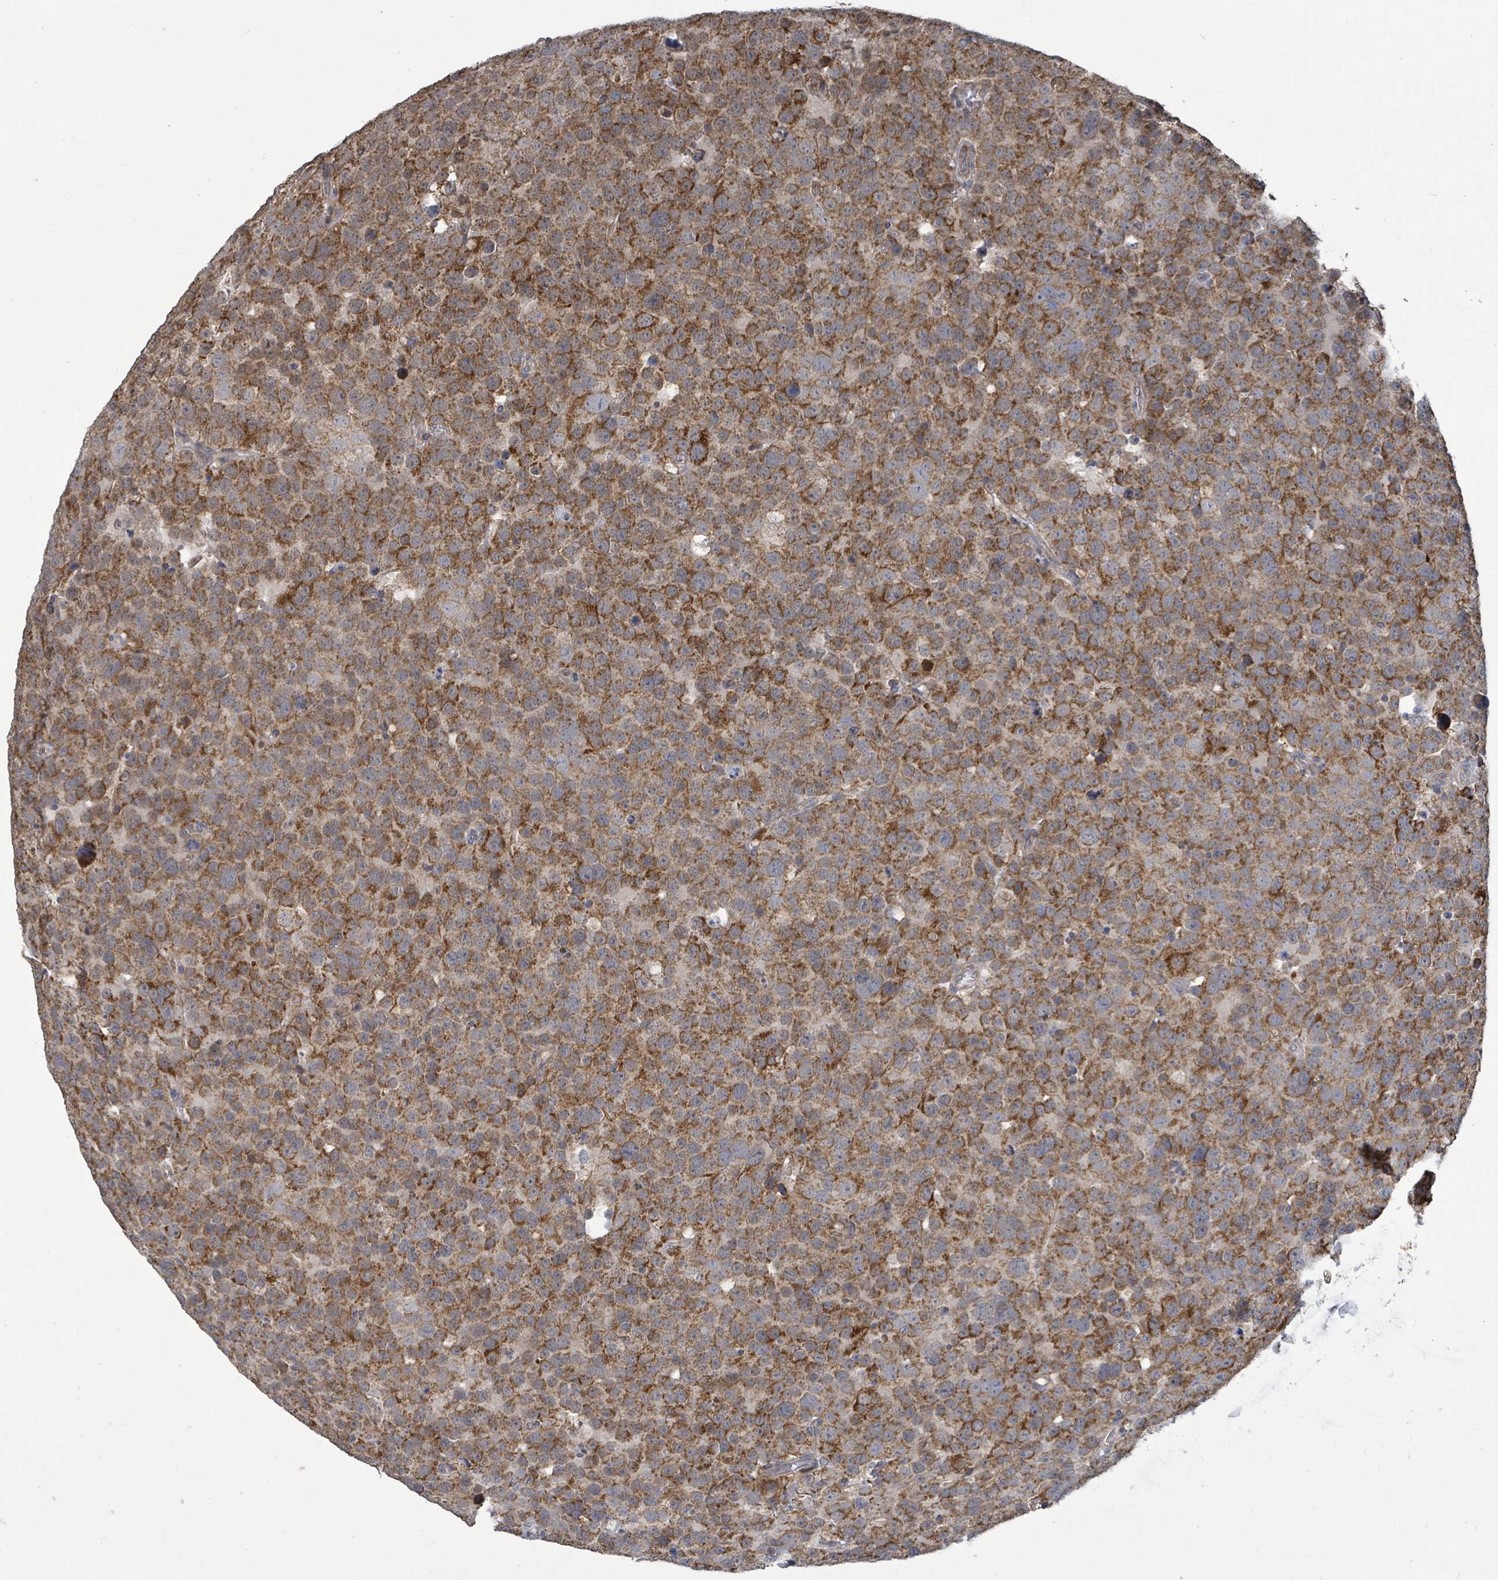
{"staining": {"intensity": "moderate", "quantity": ">75%", "location": "cytoplasmic/membranous"}, "tissue": "testis cancer", "cell_type": "Tumor cells", "image_type": "cancer", "snomed": [{"axis": "morphology", "description": "Seminoma, NOS"}, {"axis": "topography", "description": "Testis"}], "caption": "Protein expression analysis of testis cancer (seminoma) demonstrates moderate cytoplasmic/membranous staining in approximately >75% of tumor cells.", "gene": "COQ6", "patient": {"sex": "male", "age": 71}}